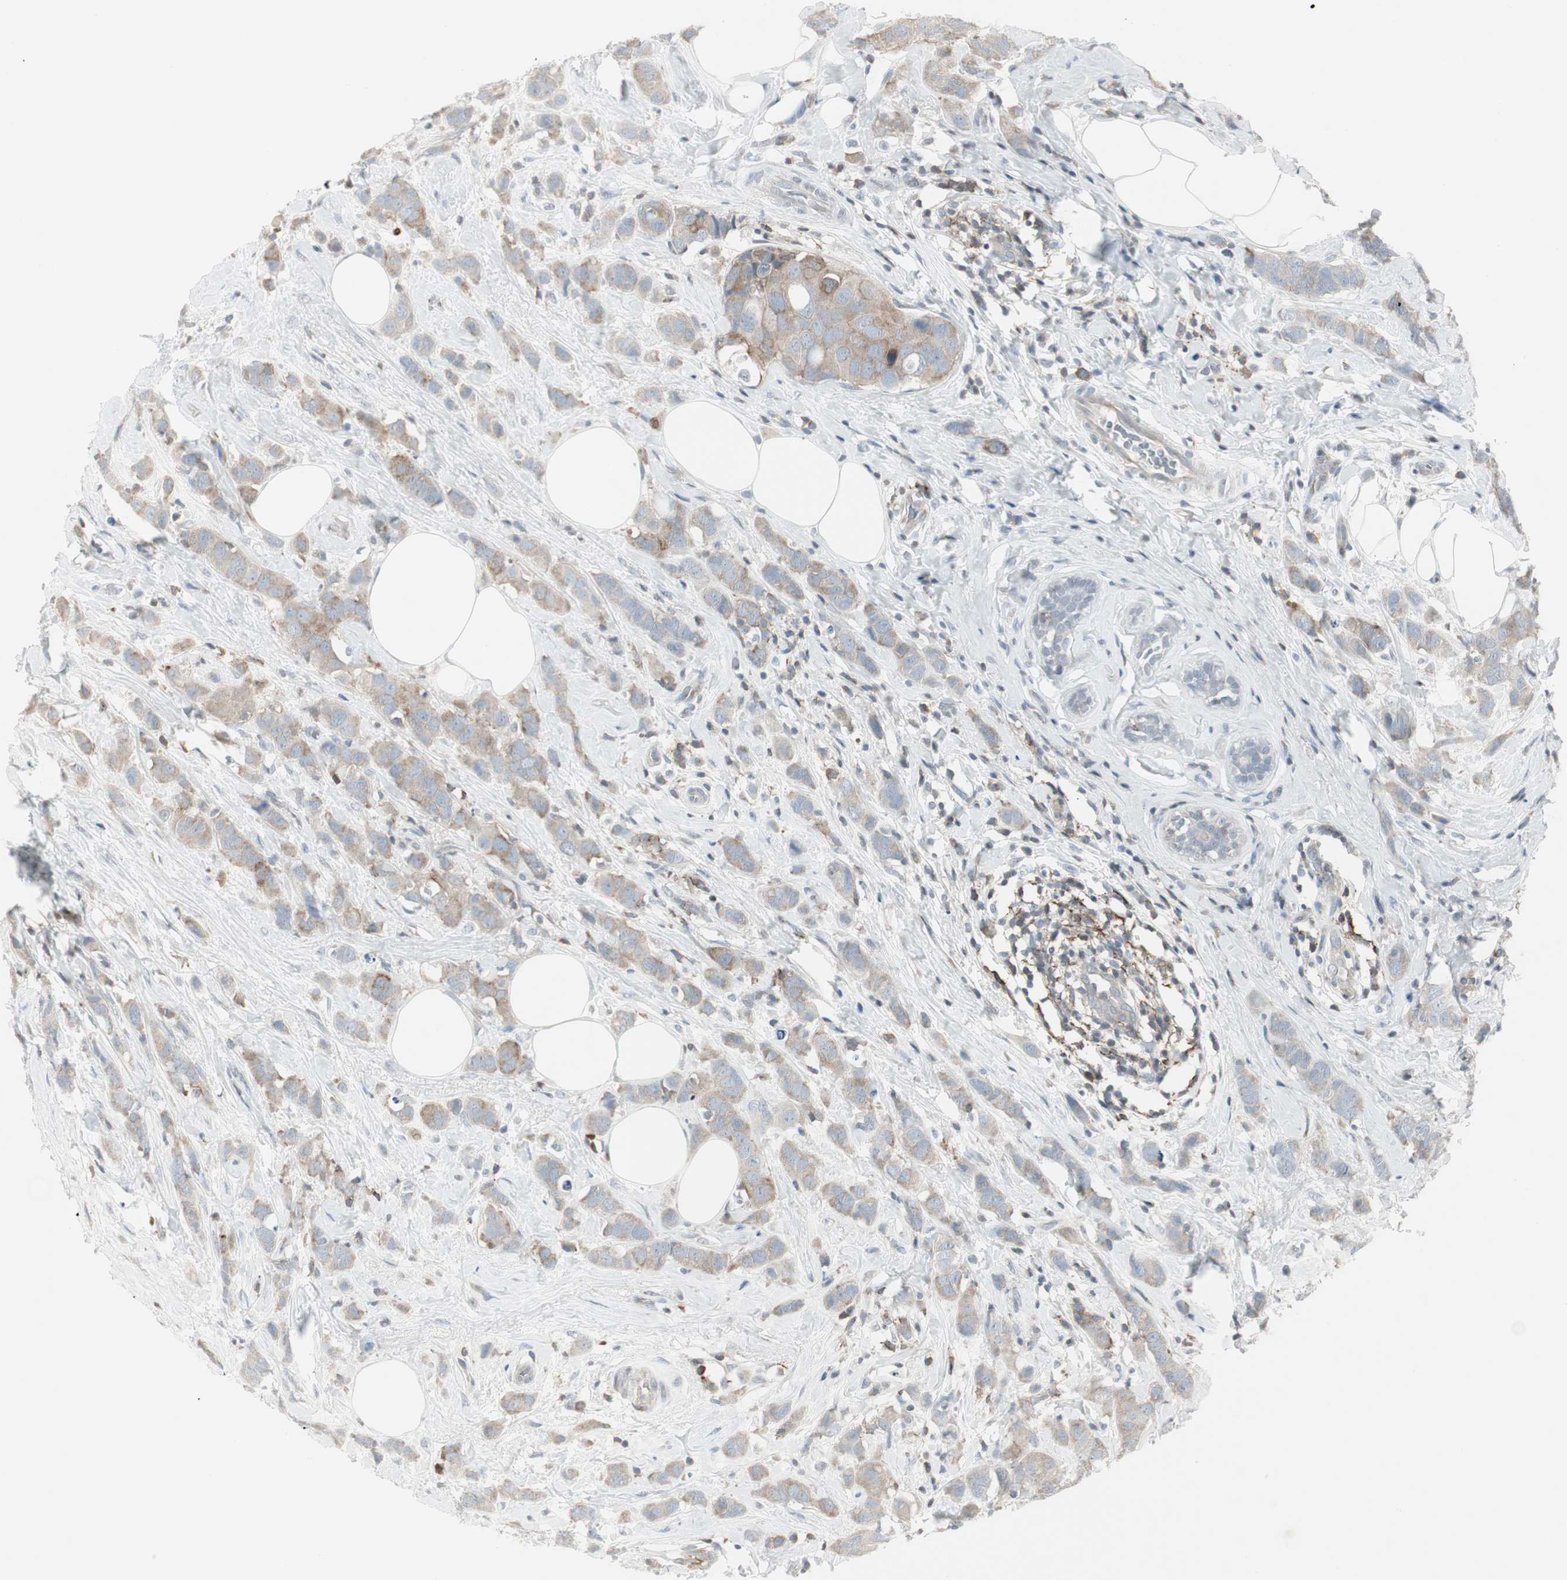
{"staining": {"intensity": "weak", "quantity": ">75%", "location": "cytoplasmic/membranous"}, "tissue": "breast cancer", "cell_type": "Tumor cells", "image_type": "cancer", "snomed": [{"axis": "morphology", "description": "Normal tissue, NOS"}, {"axis": "morphology", "description": "Duct carcinoma"}, {"axis": "topography", "description": "Breast"}], "caption": "Human infiltrating ductal carcinoma (breast) stained for a protein (brown) displays weak cytoplasmic/membranous positive expression in approximately >75% of tumor cells.", "gene": "MAP4K4", "patient": {"sex": "female", "age": 50}}